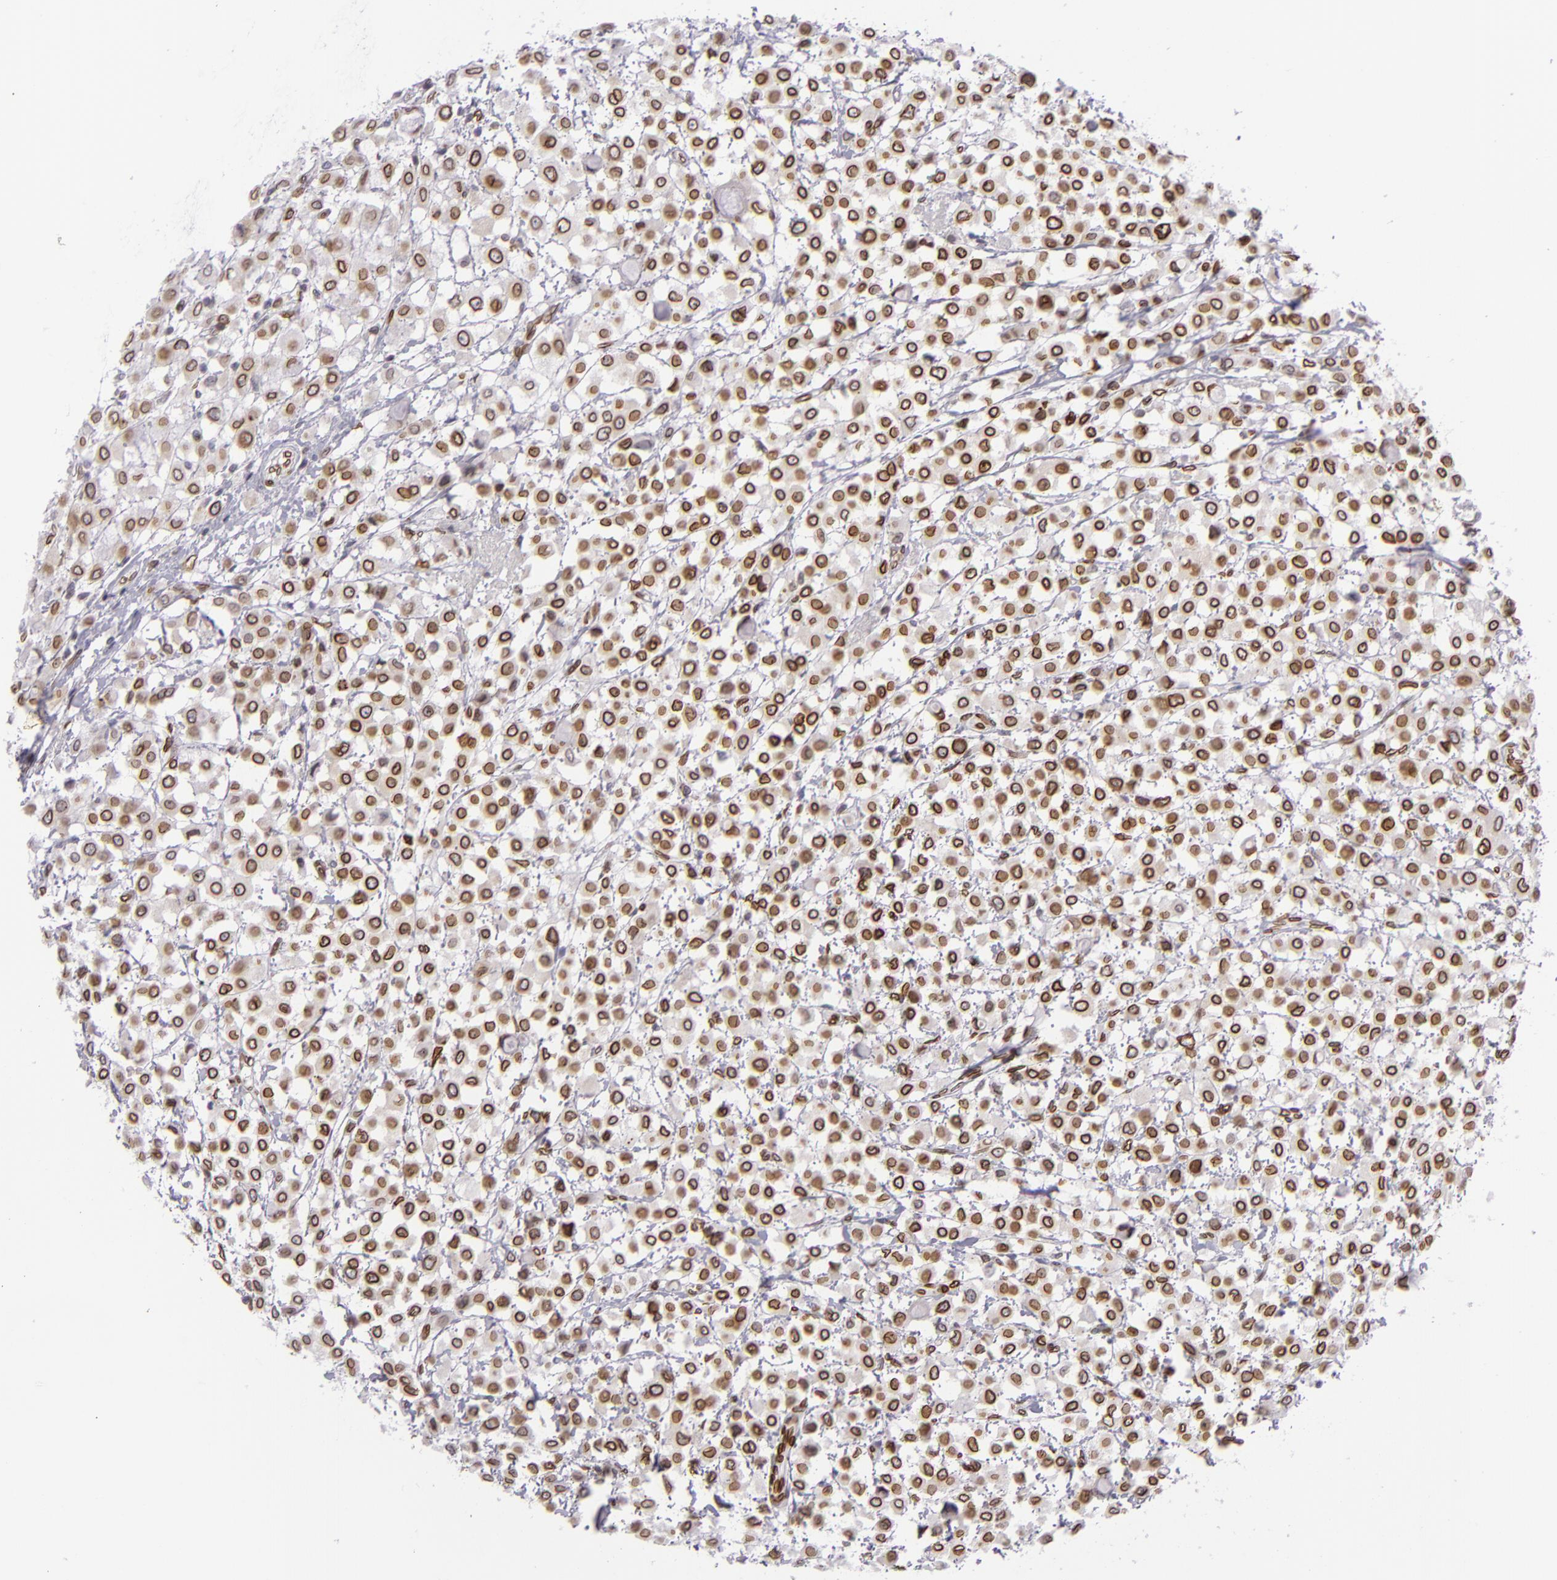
{"staining": {"intensity": "strong", "quantity": ">75%", "location": "nuclear"}, "tissue": "breast cancer", "cell_type": "Tumor cells", "image_type": "cancer", "snomed": [{"axis": "morphology", "description": "Lobular carcinoma"}, {"axis": "topography", "description": "Breast"}], "caption": "IHC micrograph of lobular carcinoma (breast) stained for a protein (brown), which reveals high levels of strong nuclear positivity in approximately >75% of tumor cells.", "gene": "EMD", "patient": {"sex": "female", "age": 85}}